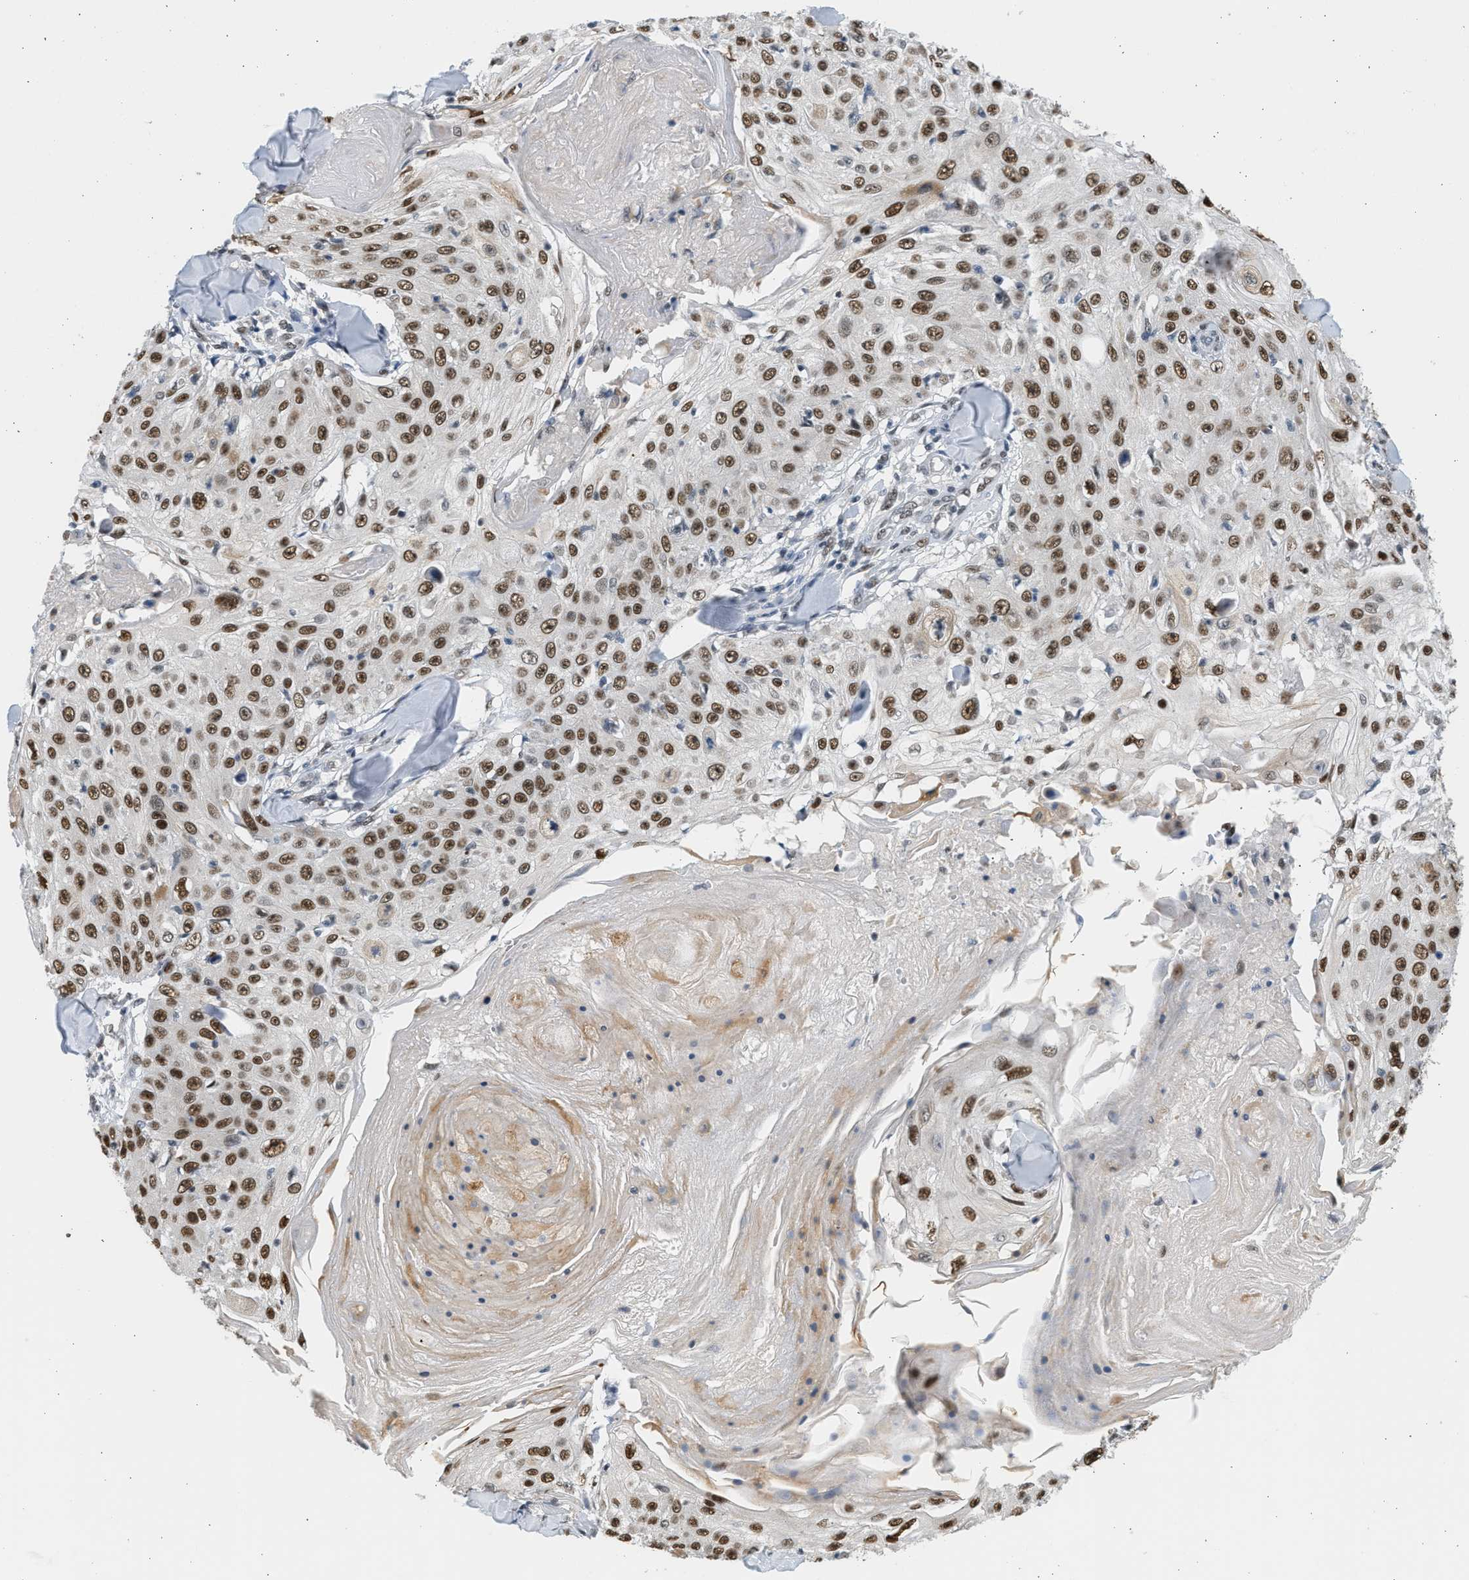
{"staining": {"intensity": "strong", "quantity": ">75%", "location": "nuclear"}, "tissue": "skin cancer", "cell_type": "Tumor cells", "image_type": "cancer", "snomed": [{"axis": "morphology", "description": "Squamous cell carcinoma, NOS"}, {"axis": "topography", "description": "Skin"}], "caption": "IHC (DAB (3,3'-diaminobenzidine)) staining of skin squamous cell carcinoma shows strong nuclear protein expression in approximately >75% of tumor cells.", "gene": "HIPK1", "patient": {"sex": "male", "age": 86}}